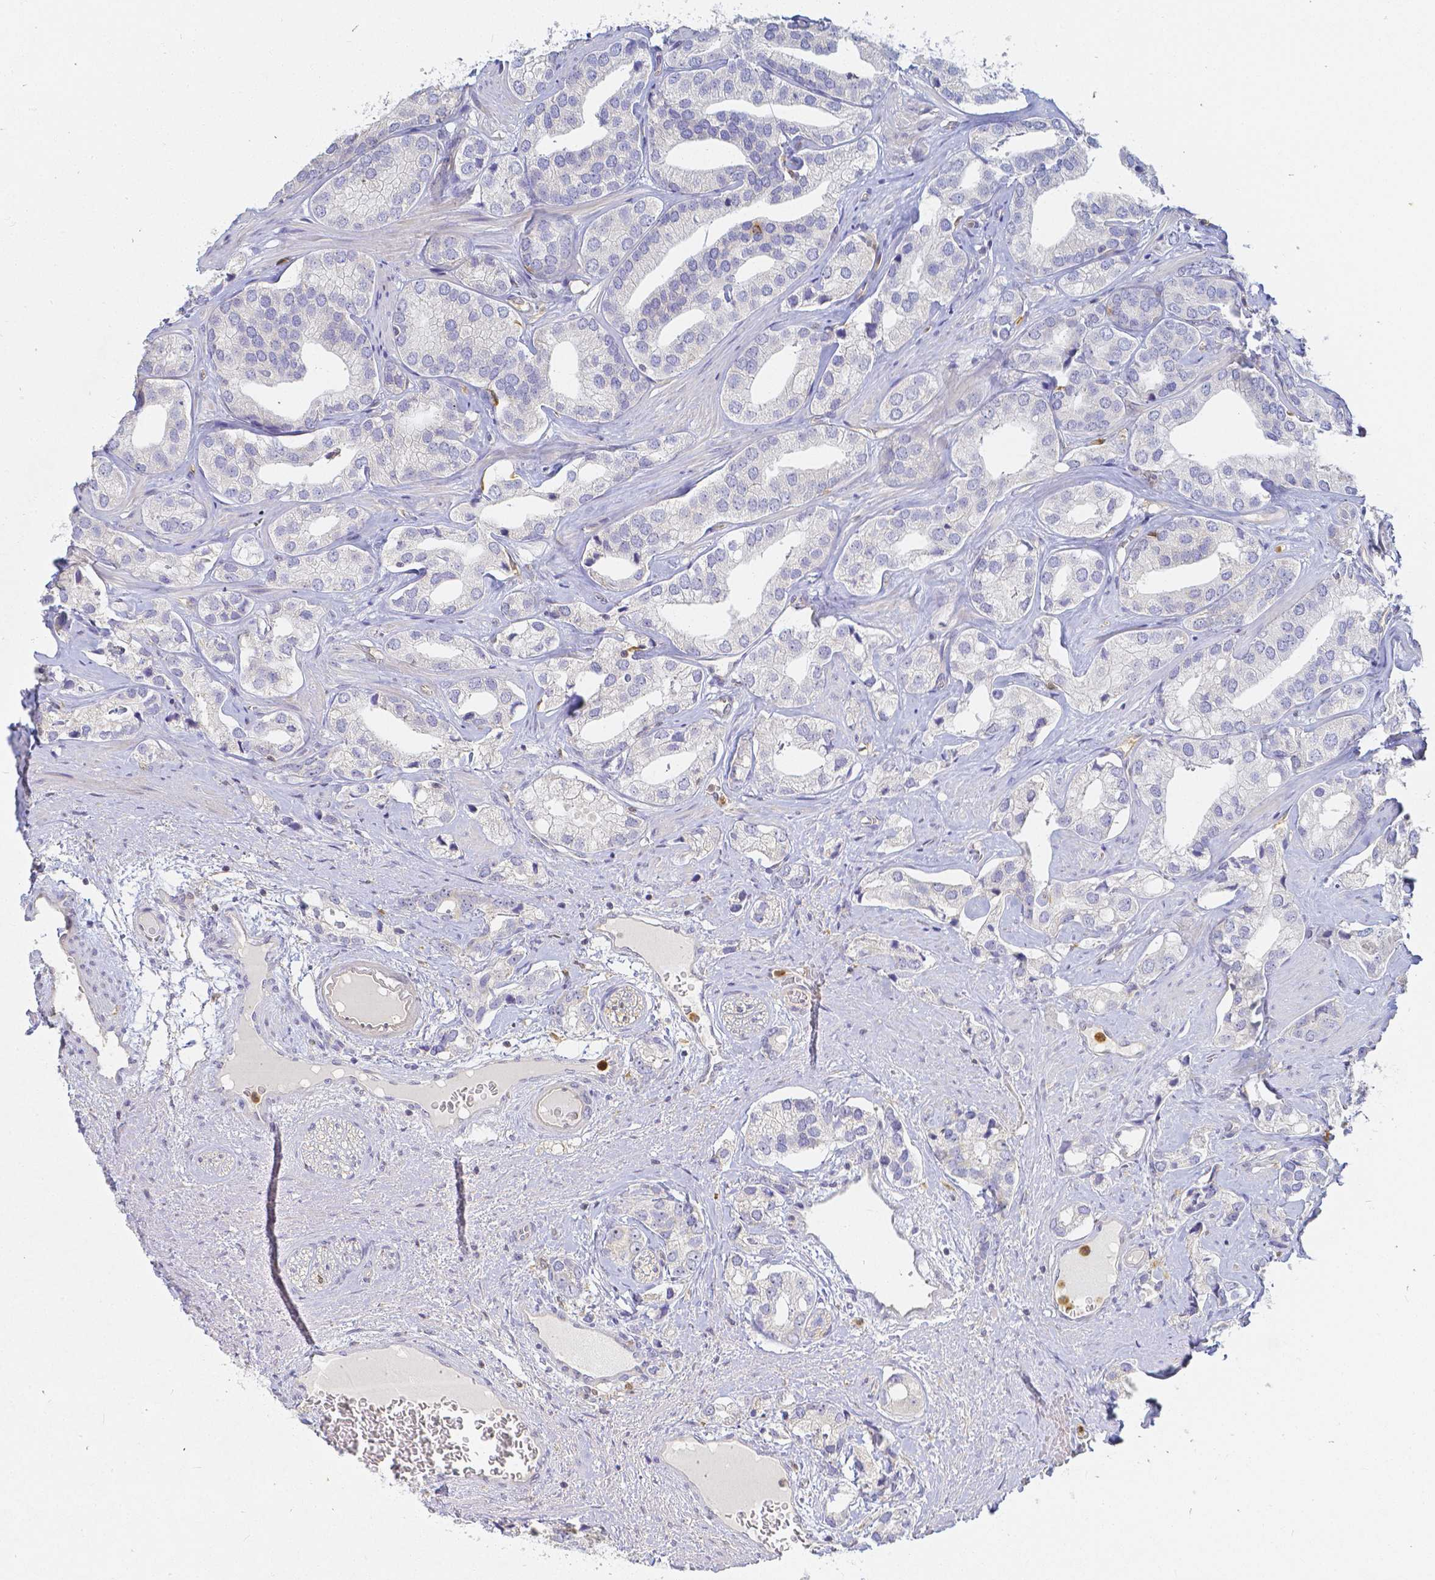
{"staining": {"intensity": "negative", "quantity": "none", "location": "none"}, "tissue": "prostate cancer", "cell_type": "Tumor cells", "image_type": "cancer", "snomed": [{"axis": "morphology", "description": "Adenocarcinoma, High grade"}, {"axis": "topography", "description": "Prostate"}], "caption": "Tumor cells show no significant expression in prostate cancer.", "gene": "KCNH1", "patient": {"sex": "male", "age": 58}}